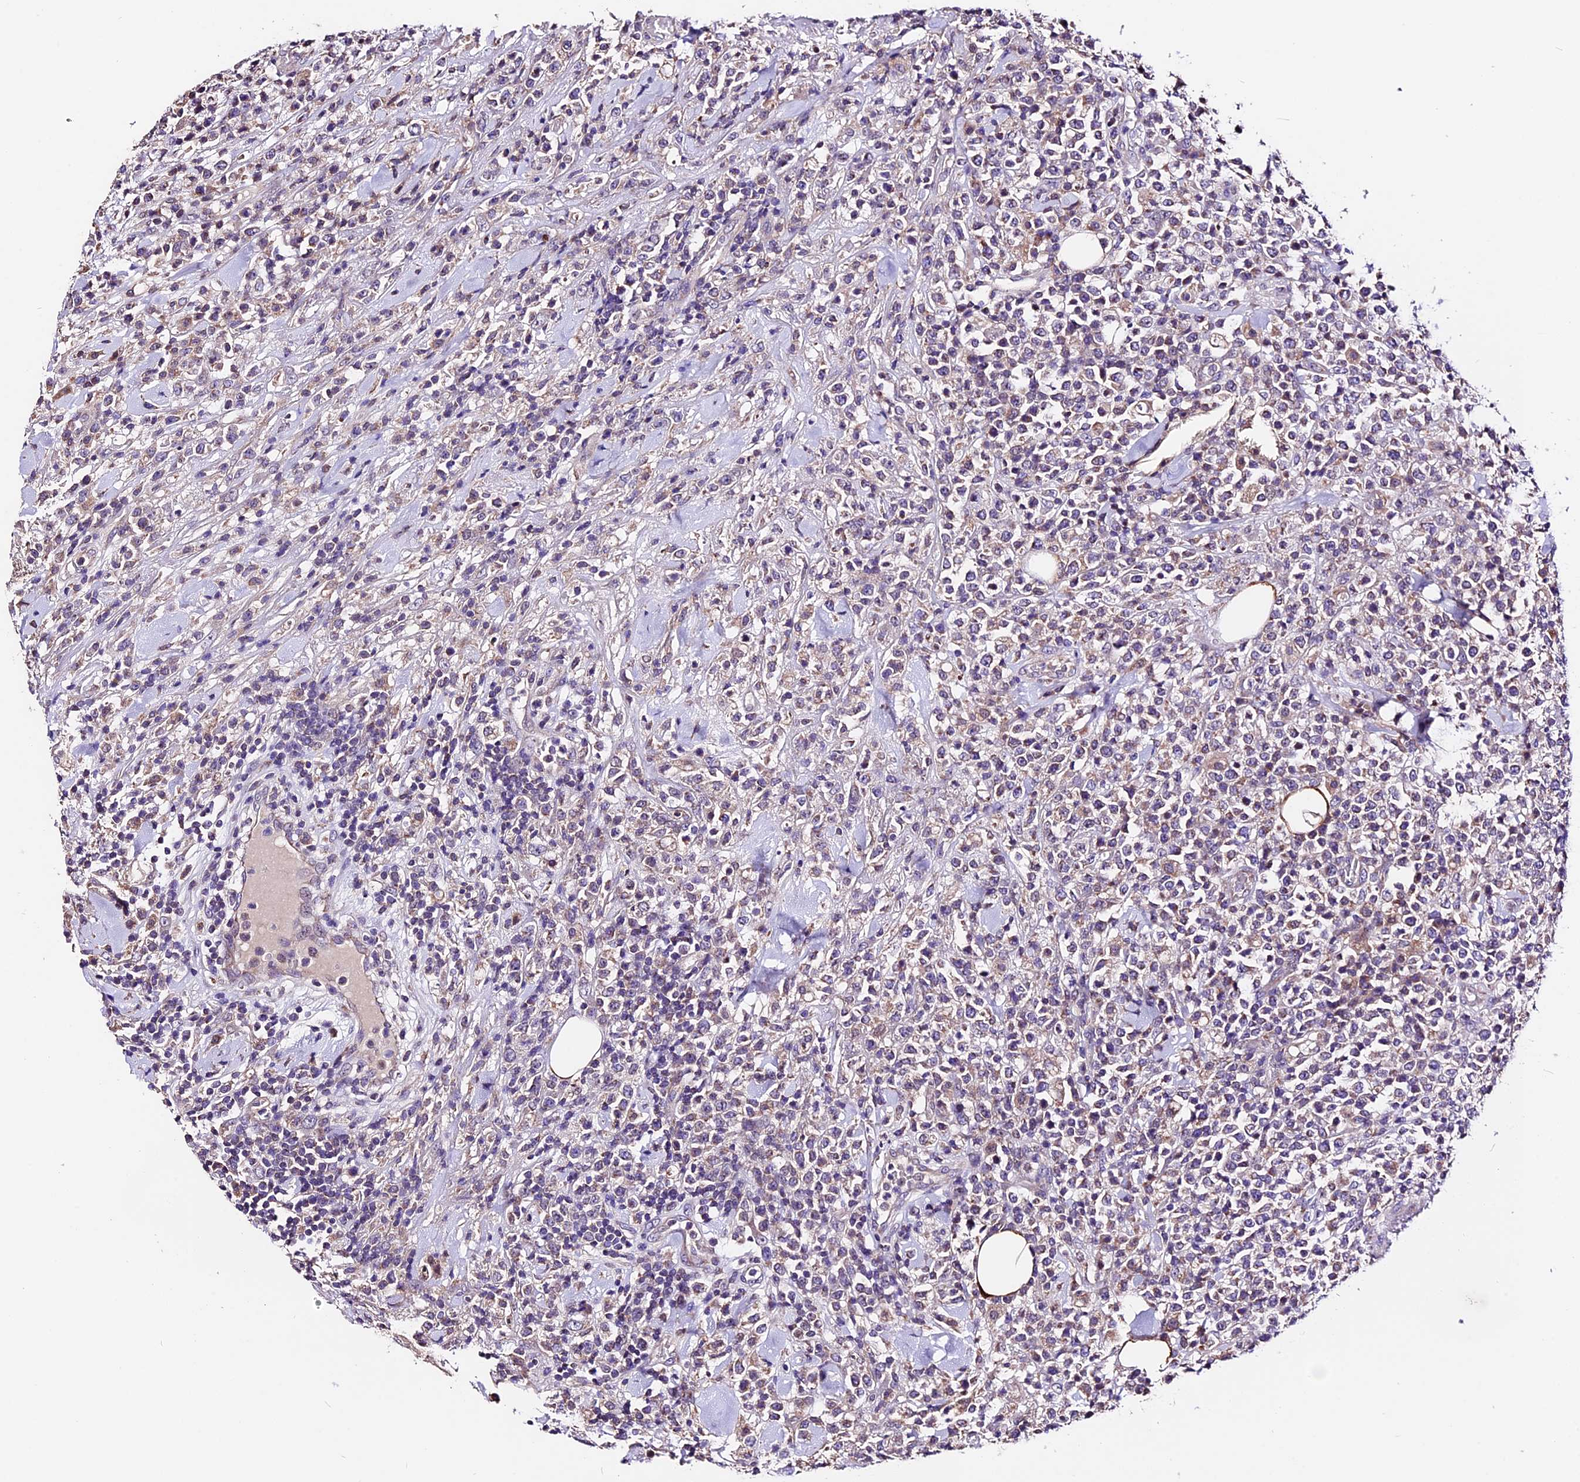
{"staining": {"intensity": "negative", "quantity": "none", "location": "none"}, "tissue": "lymphoma", "cell_type": "Tumor cells", "image_type": "cancer", "snomed": [{"axis": "morphology", "description": "Malignant lymphoma, non-Hodgkin's type, High grade"}, {"axis": "topography", "description": "Colon"}], "caption": "Immunohistochemistry (IHC) micrograph of neoplastic tissue: malignant lymphoma, non-Hodgkin's type (high-grade) stained with DAB (3,3'-diaminobenzidine) exhibits no significant protein staining in tumor cells.", "gene": "DDX28", "patient": {"sex": "female", "age": 53}}